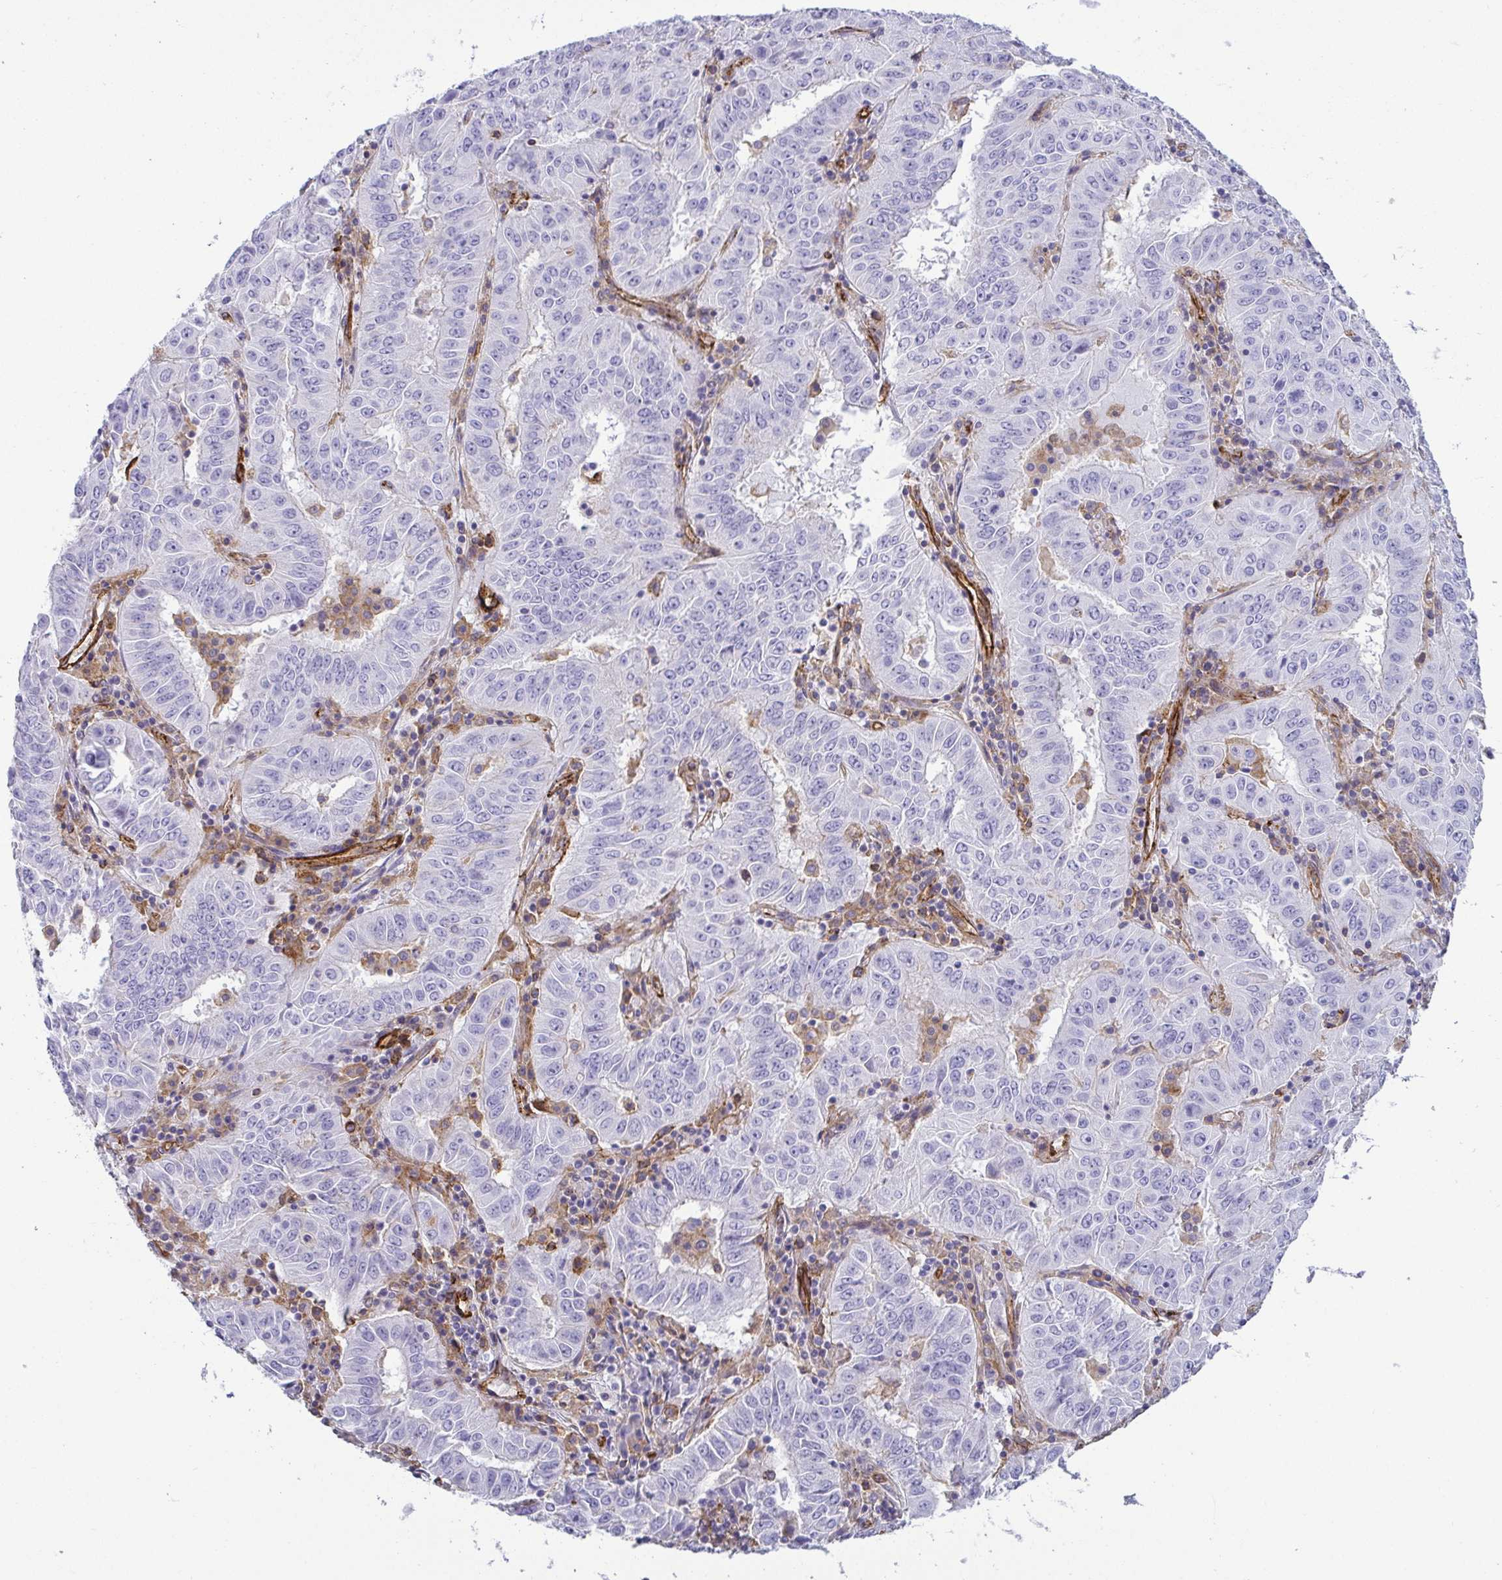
{"staining": {"intensity": "negative", "quantity": "none", "location": "none"}, "tissue": "pancreatic cancer", "cell_type": "Tumor cells", "image_type": "cancer", "snomed": [{"axis": "morphology", "description": "Adenocarcinoma, NOS"}, {"axis": "topography", "description": "Pancreas"}], "caption": "An immunohistochemistry photomicrograph of adenocarcinoma (pancreatic) is shown. There is no staining in tumor cells of adenocarcinoma (pancreatic).", "gene": "LIMA1", "patient": {"sex": "male", "age": 63}}